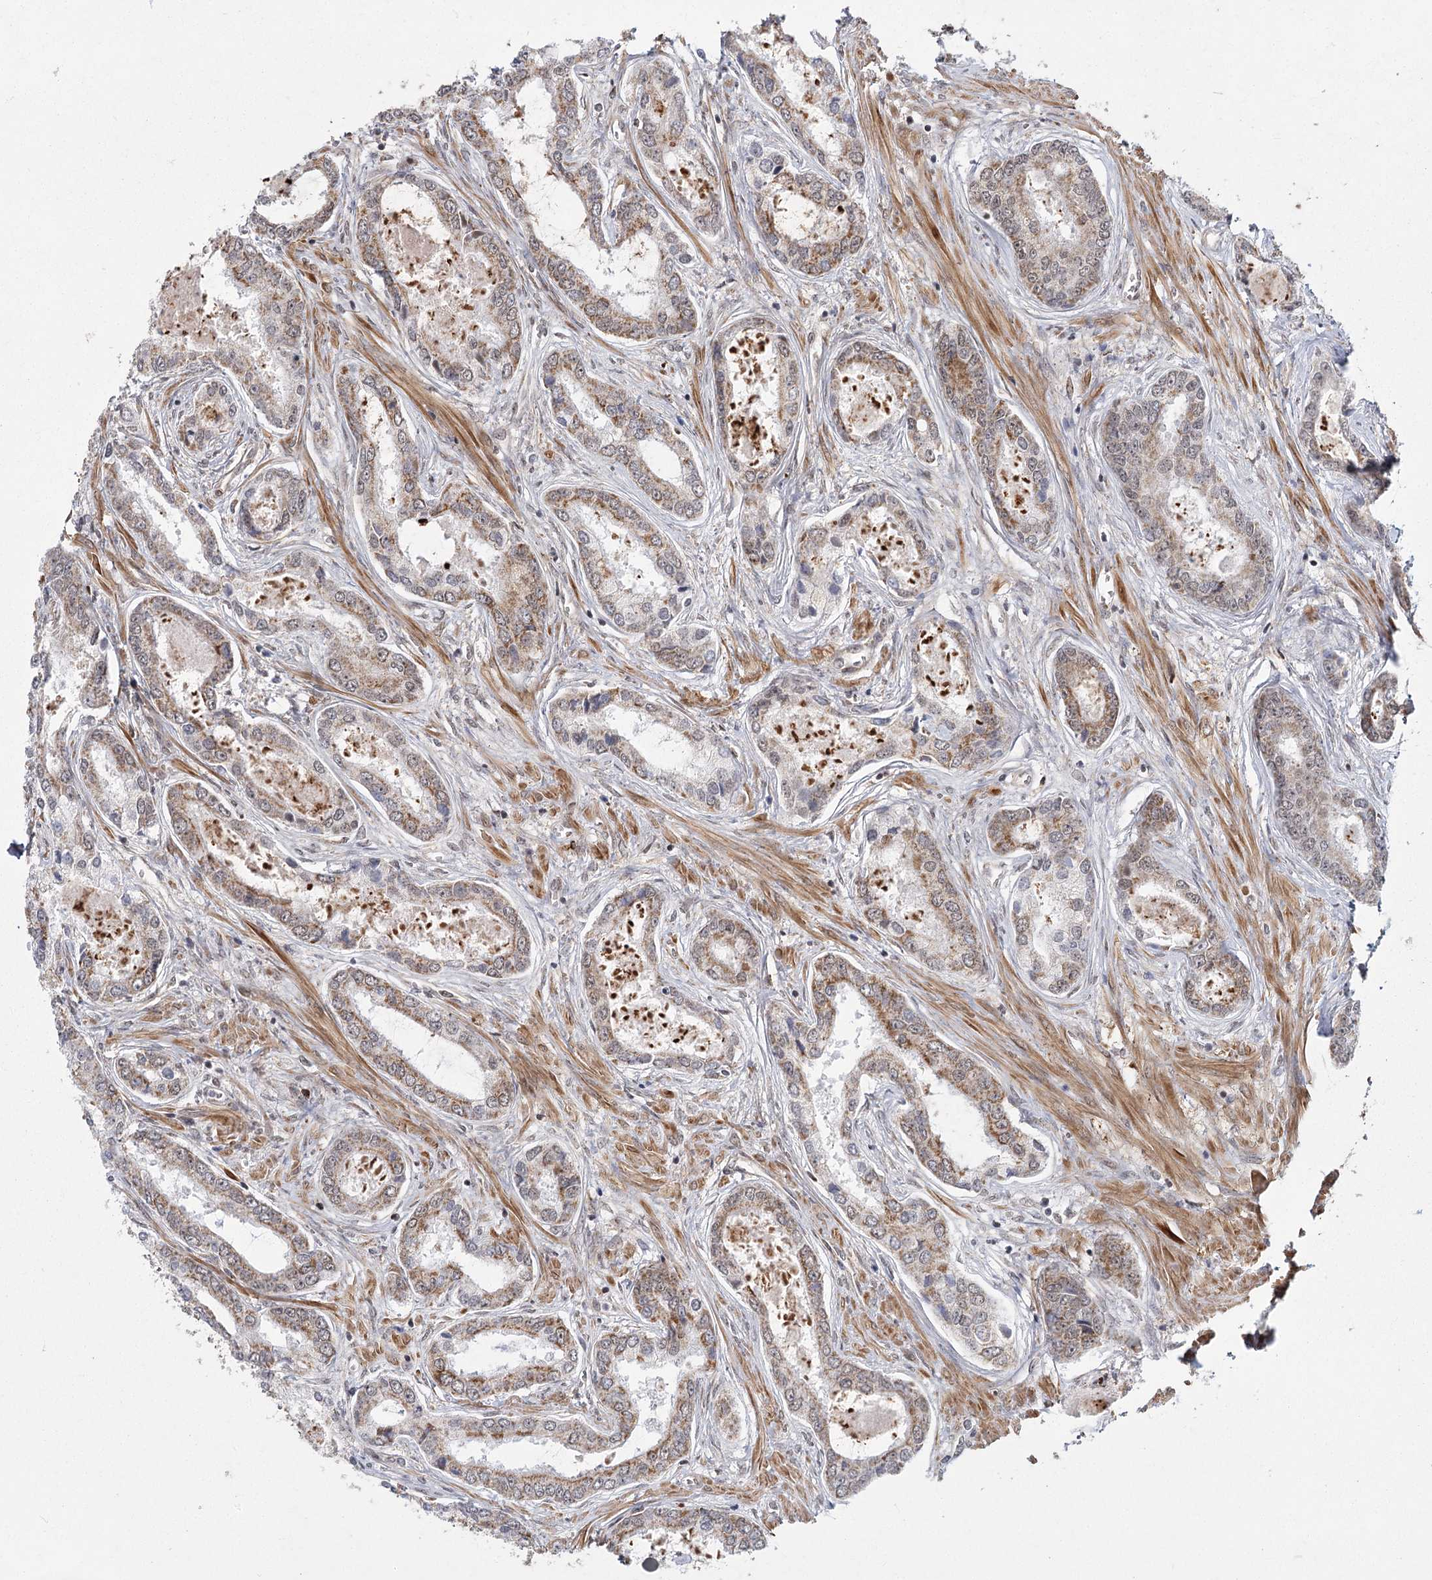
{"staining": {"intensity": "moderate", "quantity": "<25%", "location": "cytoplasmic/membranous"}, "tissue": "prostate cancer", "cell_type": "Tumor cells", "image_type": "cancer", "snomed": [{"axis": "morphology", "description": "Adenocarcinoma, Low grade"}, {"axis": "topography", "description": "Prostate"}], "caption": "Immunohistochemical staining of human prostate low-grade adenocarcinoma demonstrates moderate cytoplasmic/membranous protein expression in approximately <25% of tumor cells.", "gene": "ZCCHC24", "patient": {"sex": "male", "age": 68}}